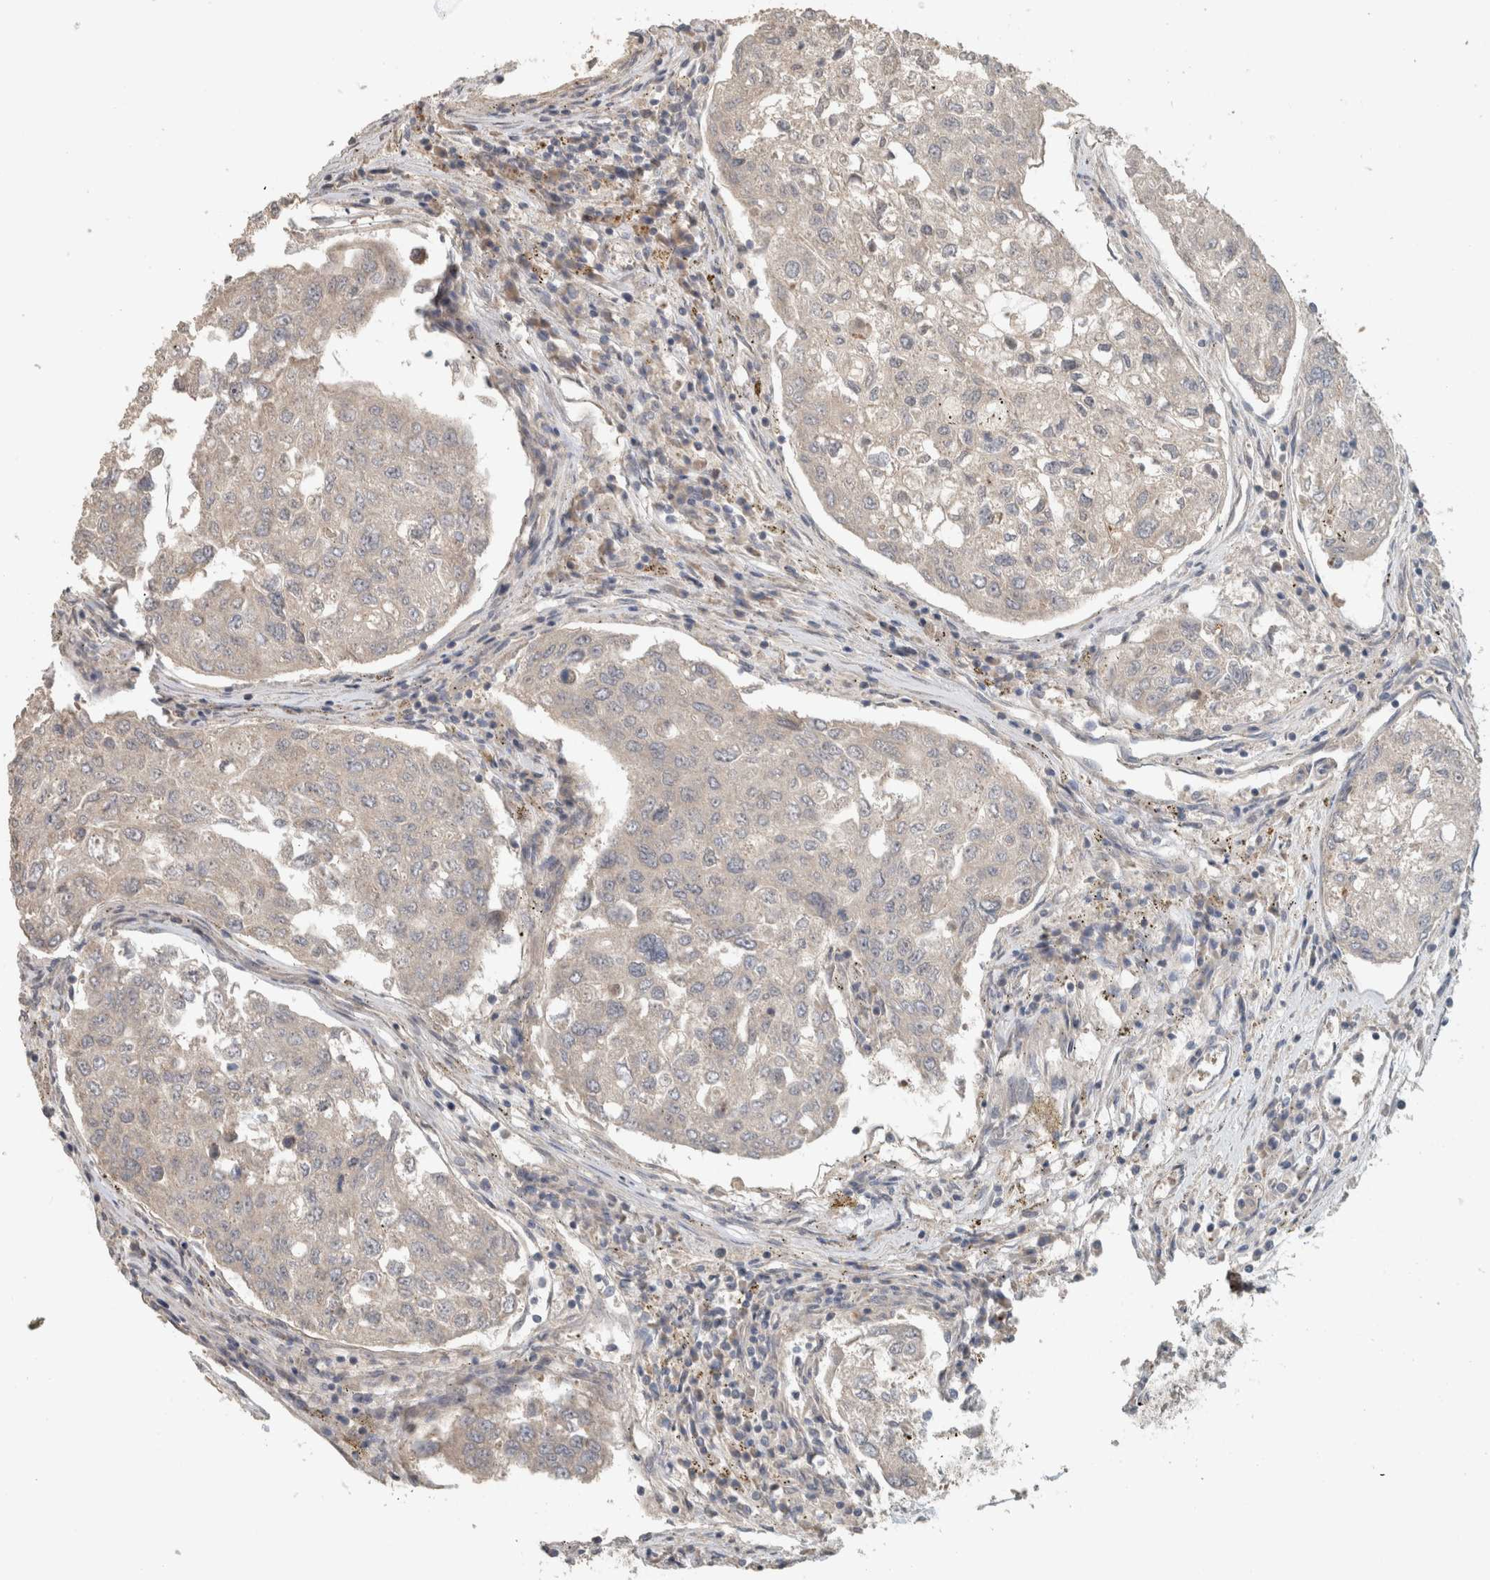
{"staining": {"intensity": "negative", "quantity": "none", "location": "none"}, "tissue": "urothelial cancer", "cell_type": "Tumor cells", "image_type": "cancer", "snomed": [{"axis": "morphology", "description": "Urothelial carcinoma, High grade"}, {"axis": "topography", "description": "Lymph node"}, {"axis": "topography", "description": "Urinary bladder"}], "caption": "An IHC photomicrograph of urothelial cancer is shown. There is no staining in tumor cells of urothelial cancer. The staining is performed using DAB brown chromogen with nuclei counter-stained in using hematoxylin.", "gene": "ERCC6L2", "patient": {"sex": "male", "age": 51}}